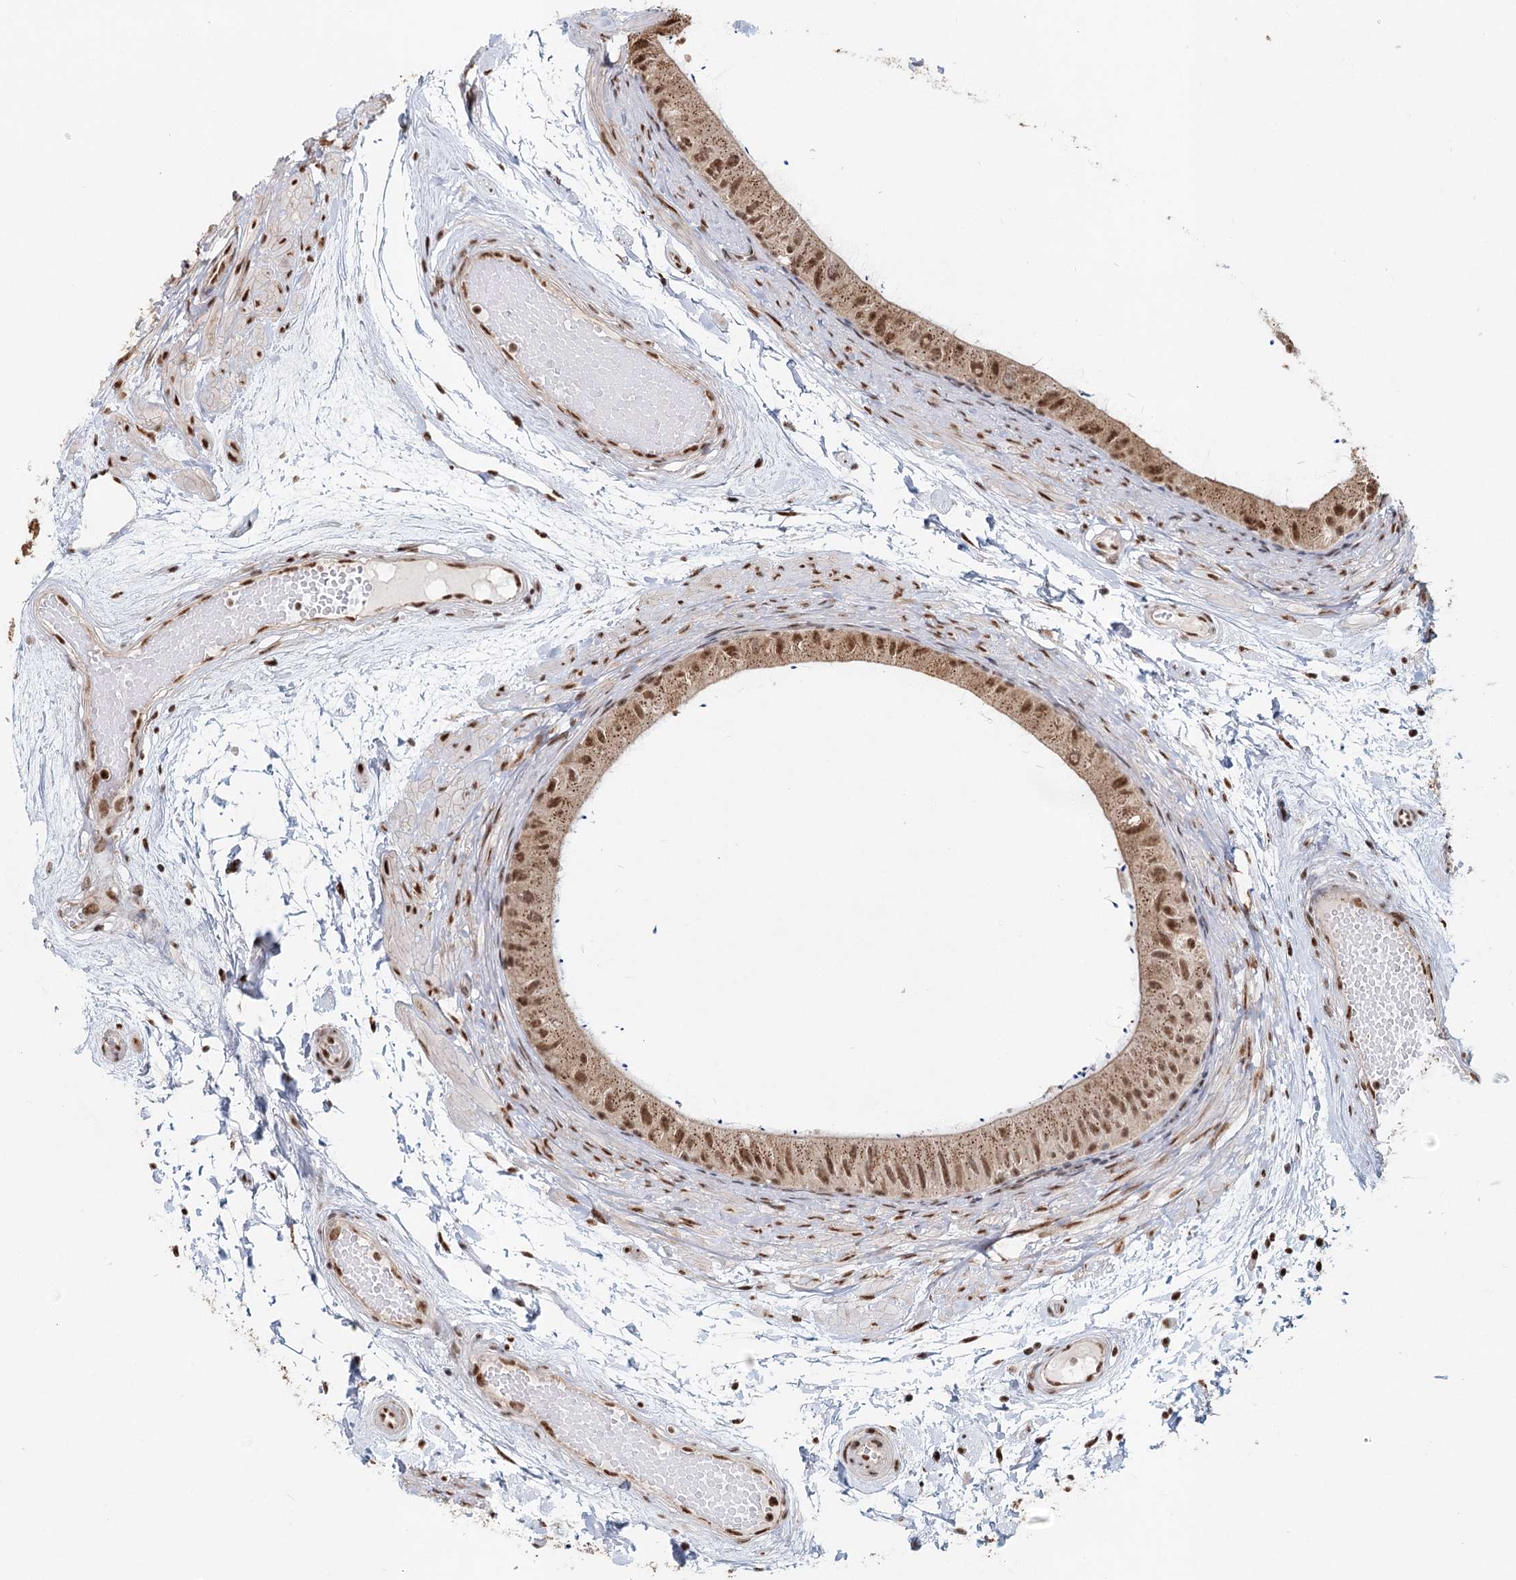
{"staining": {"intensity": "moderate", "quantity": ">75%", "location": "cytoplasmic/membranous,nuclear"}, "tissue": "epididymis", "cell_type": "Glandular cells", "image_type": "normal", "snomed": [{"axis": "morphology", "description": "Normal tissue, NOS"}, {"axis": "topography", "description": "Epididymis"}], "caption": "Glandular cells demonstrate medium levels of moderate cytoplasmic/membranous,nuclear positivity in about >75% of cells in benign human epididymis. (brown staining indicates protein expression, while blue staining denotes nuclei).", "gene": "GPALPP1", "patient": {"sex": "male", "age": 50}}